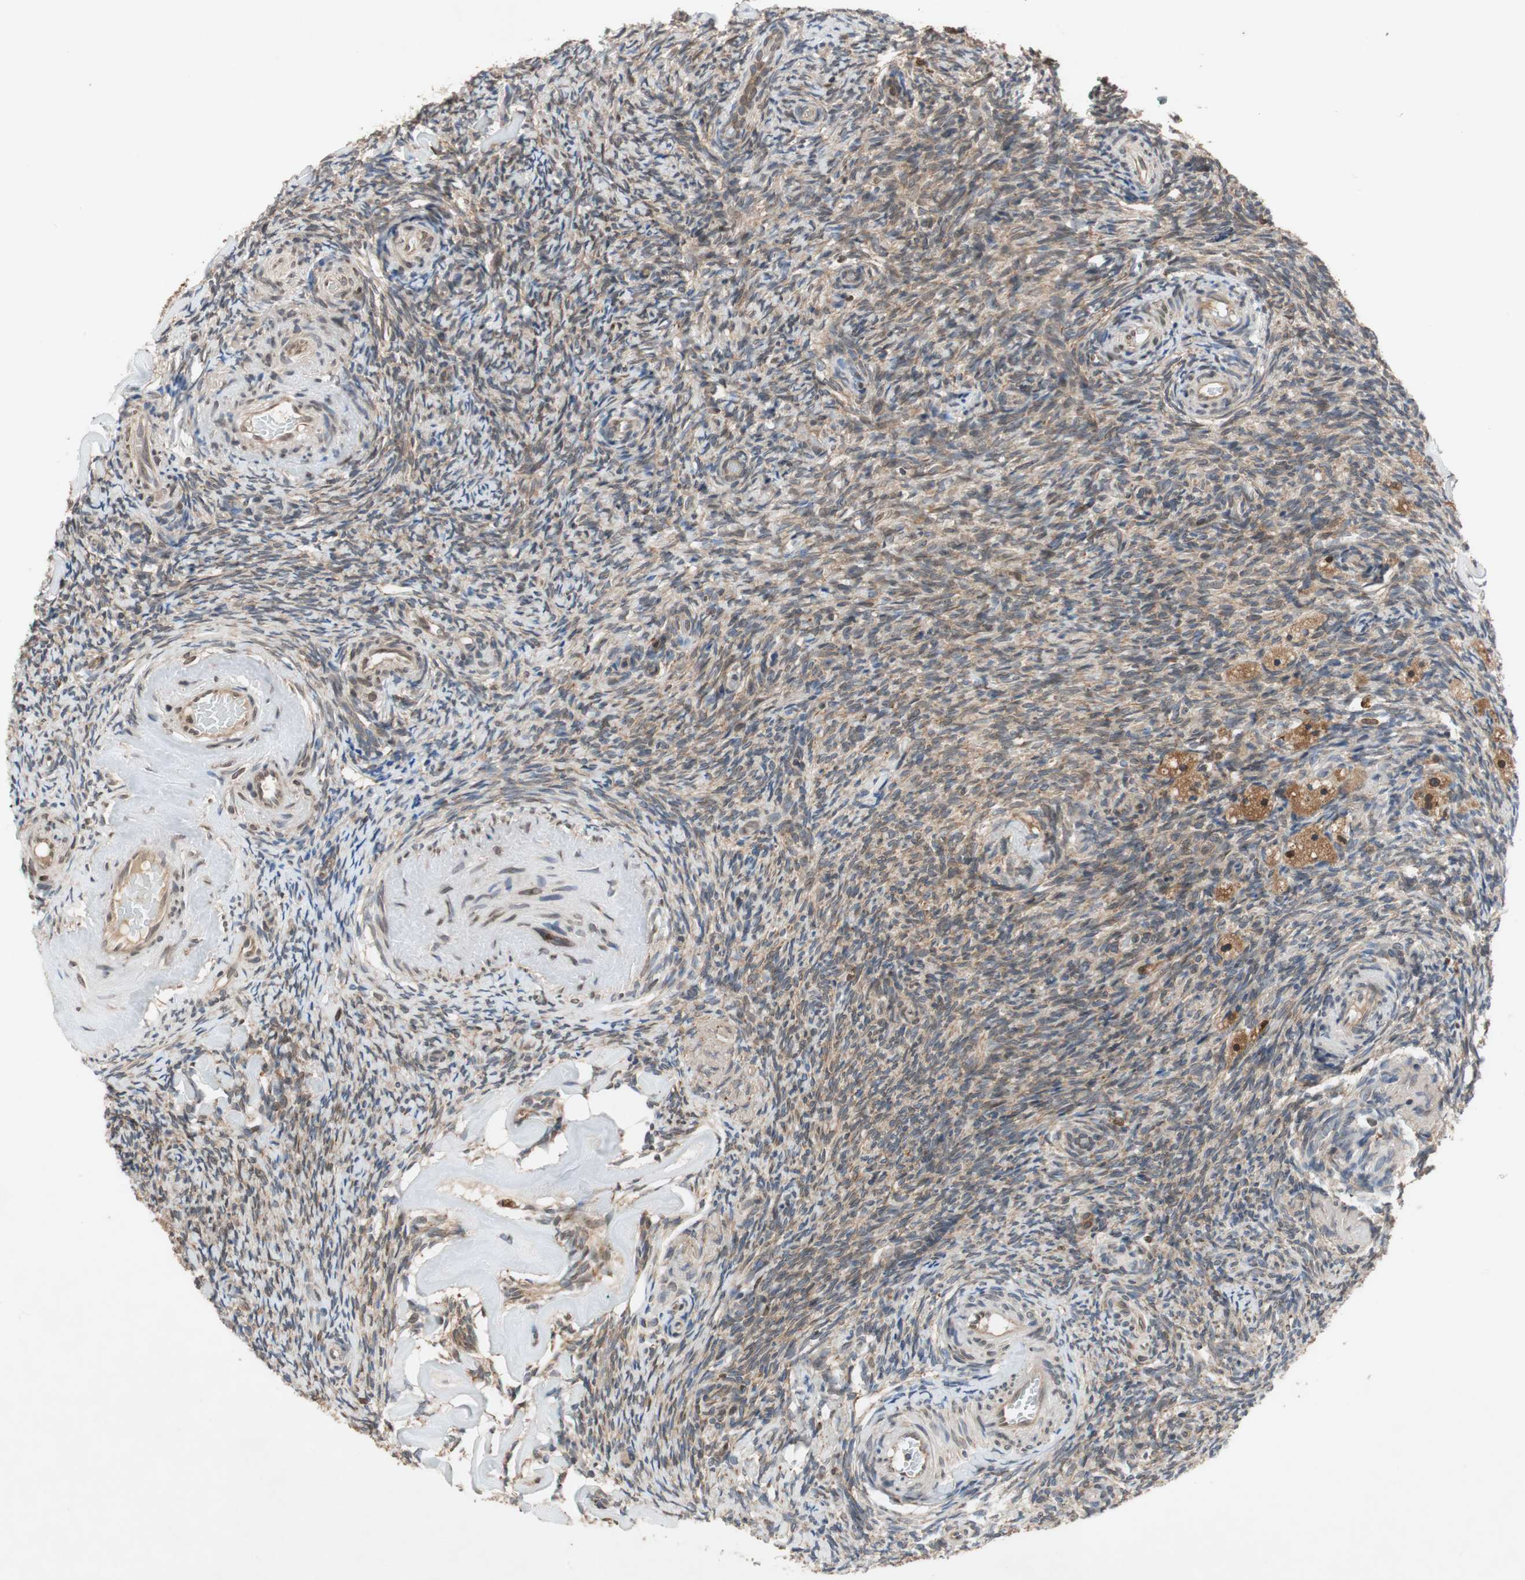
{"staining": {"intensity": "weak", "quantity": "25%-75%", "location": "cytoplasmic/membranous"}, "tissue": "ovary", "cell_type": "Ovarian stroma cells", "image_type": "normal", "snomed": [{"axis": "morphology", "description": "Normal tissue, NOS"}, {"axis": "topography", "description": "Ovary"}], "caption": "Approximately 25%-75% of ovarian stroma cells in benign ovary display weak cytoplasmic/membranous protein staining as visualized by brown immunohistochemical staining.", "gene": "AUP1", "patient": {"sex": "female", "age": 60}}